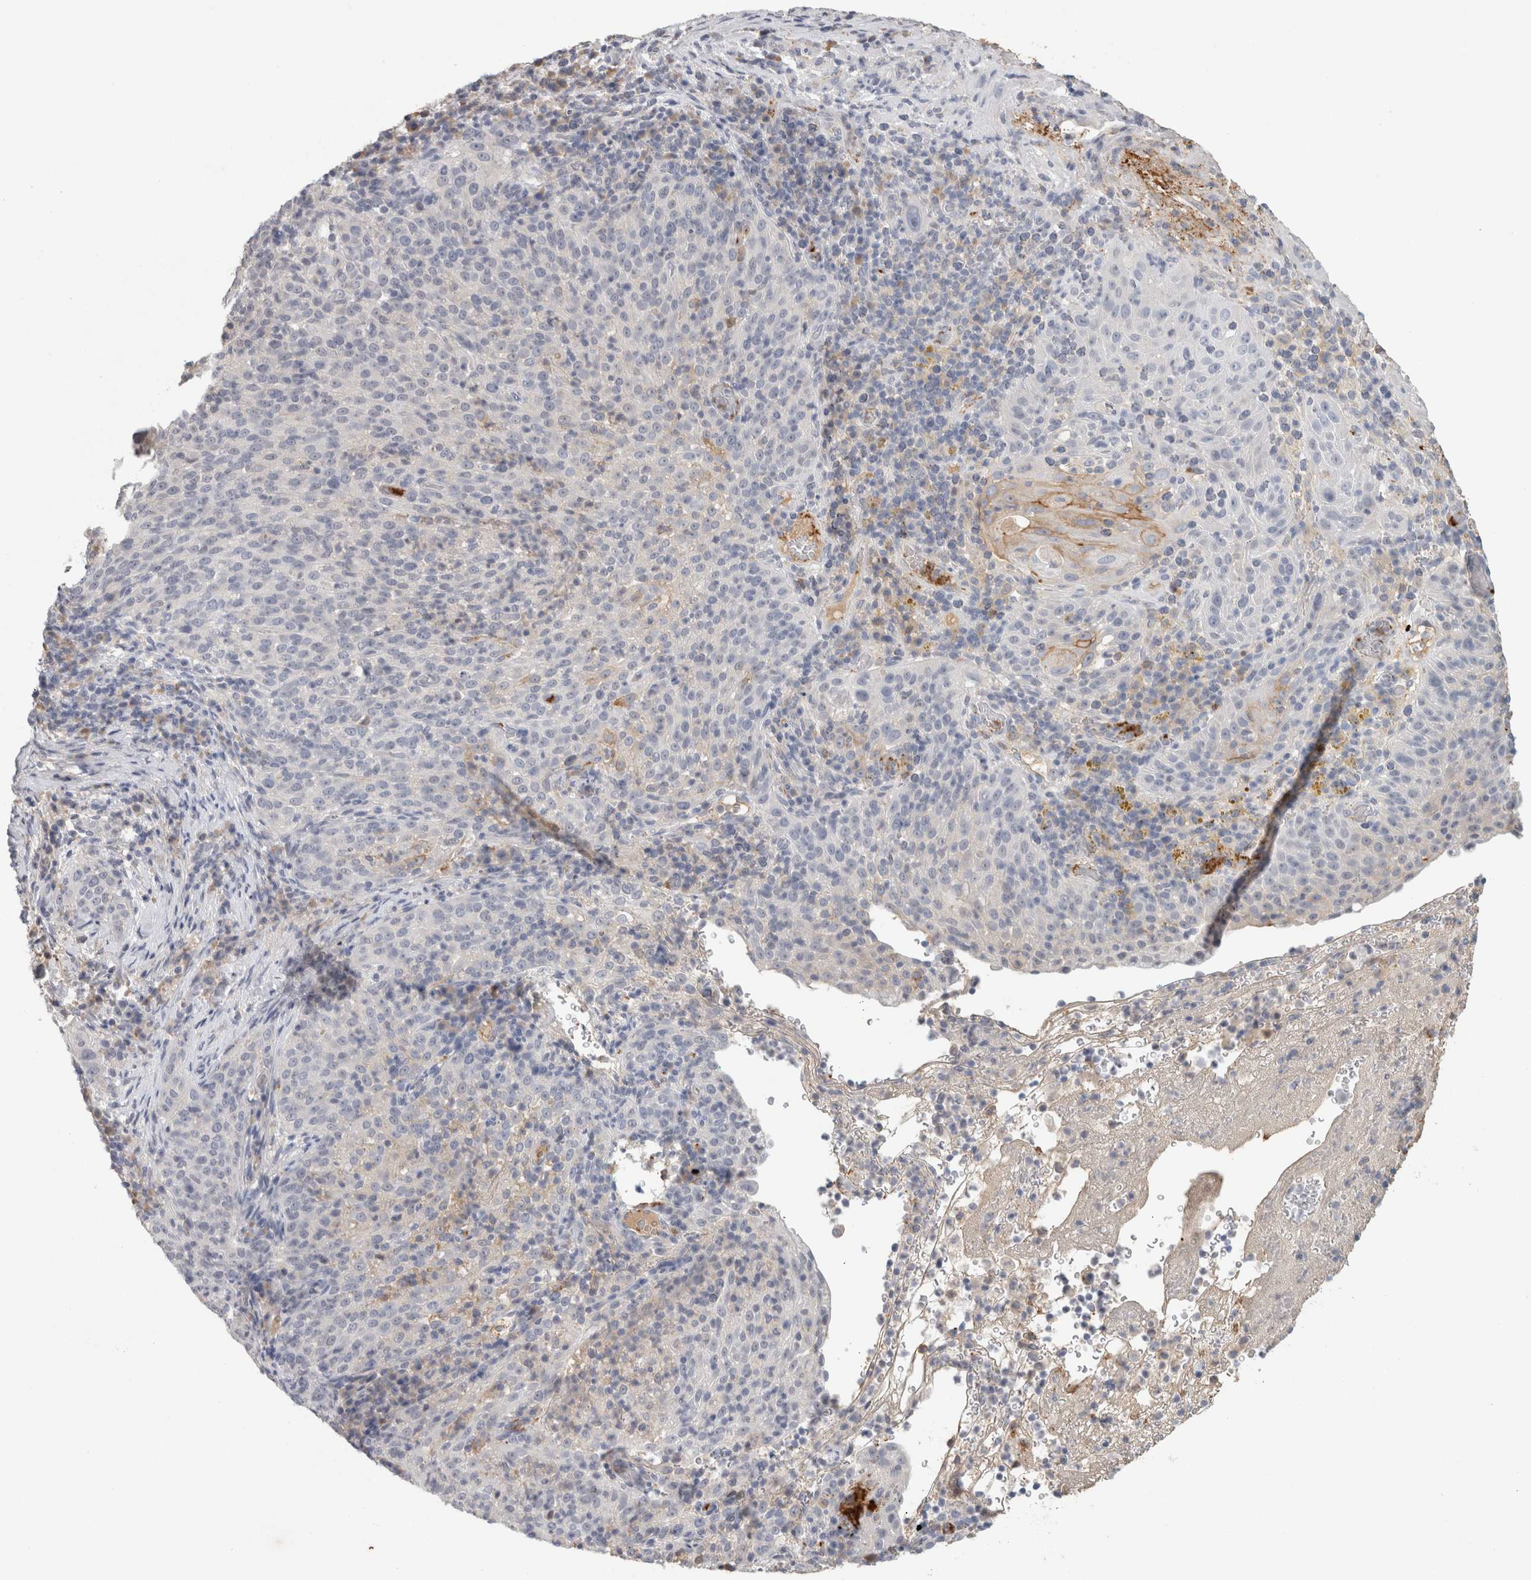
{"staining": {"intensity": "negative", "quantity": "none", "location": "none"}, "tissue": "cervical cancer", "cell_type": "Tumor cells", "image_type": "cancer", "snomed": [{"axis": "morphology", "description": "Squamous cell carcinoma, NOS"}, {"axis": "topography", "description": "Cervix"}], "caption": "IHC of squamous cell carcinoma (cervical) reveals no staining in tumor cells.", "gene": "CD36", "patient": {"sex": "female", "age": 51}}